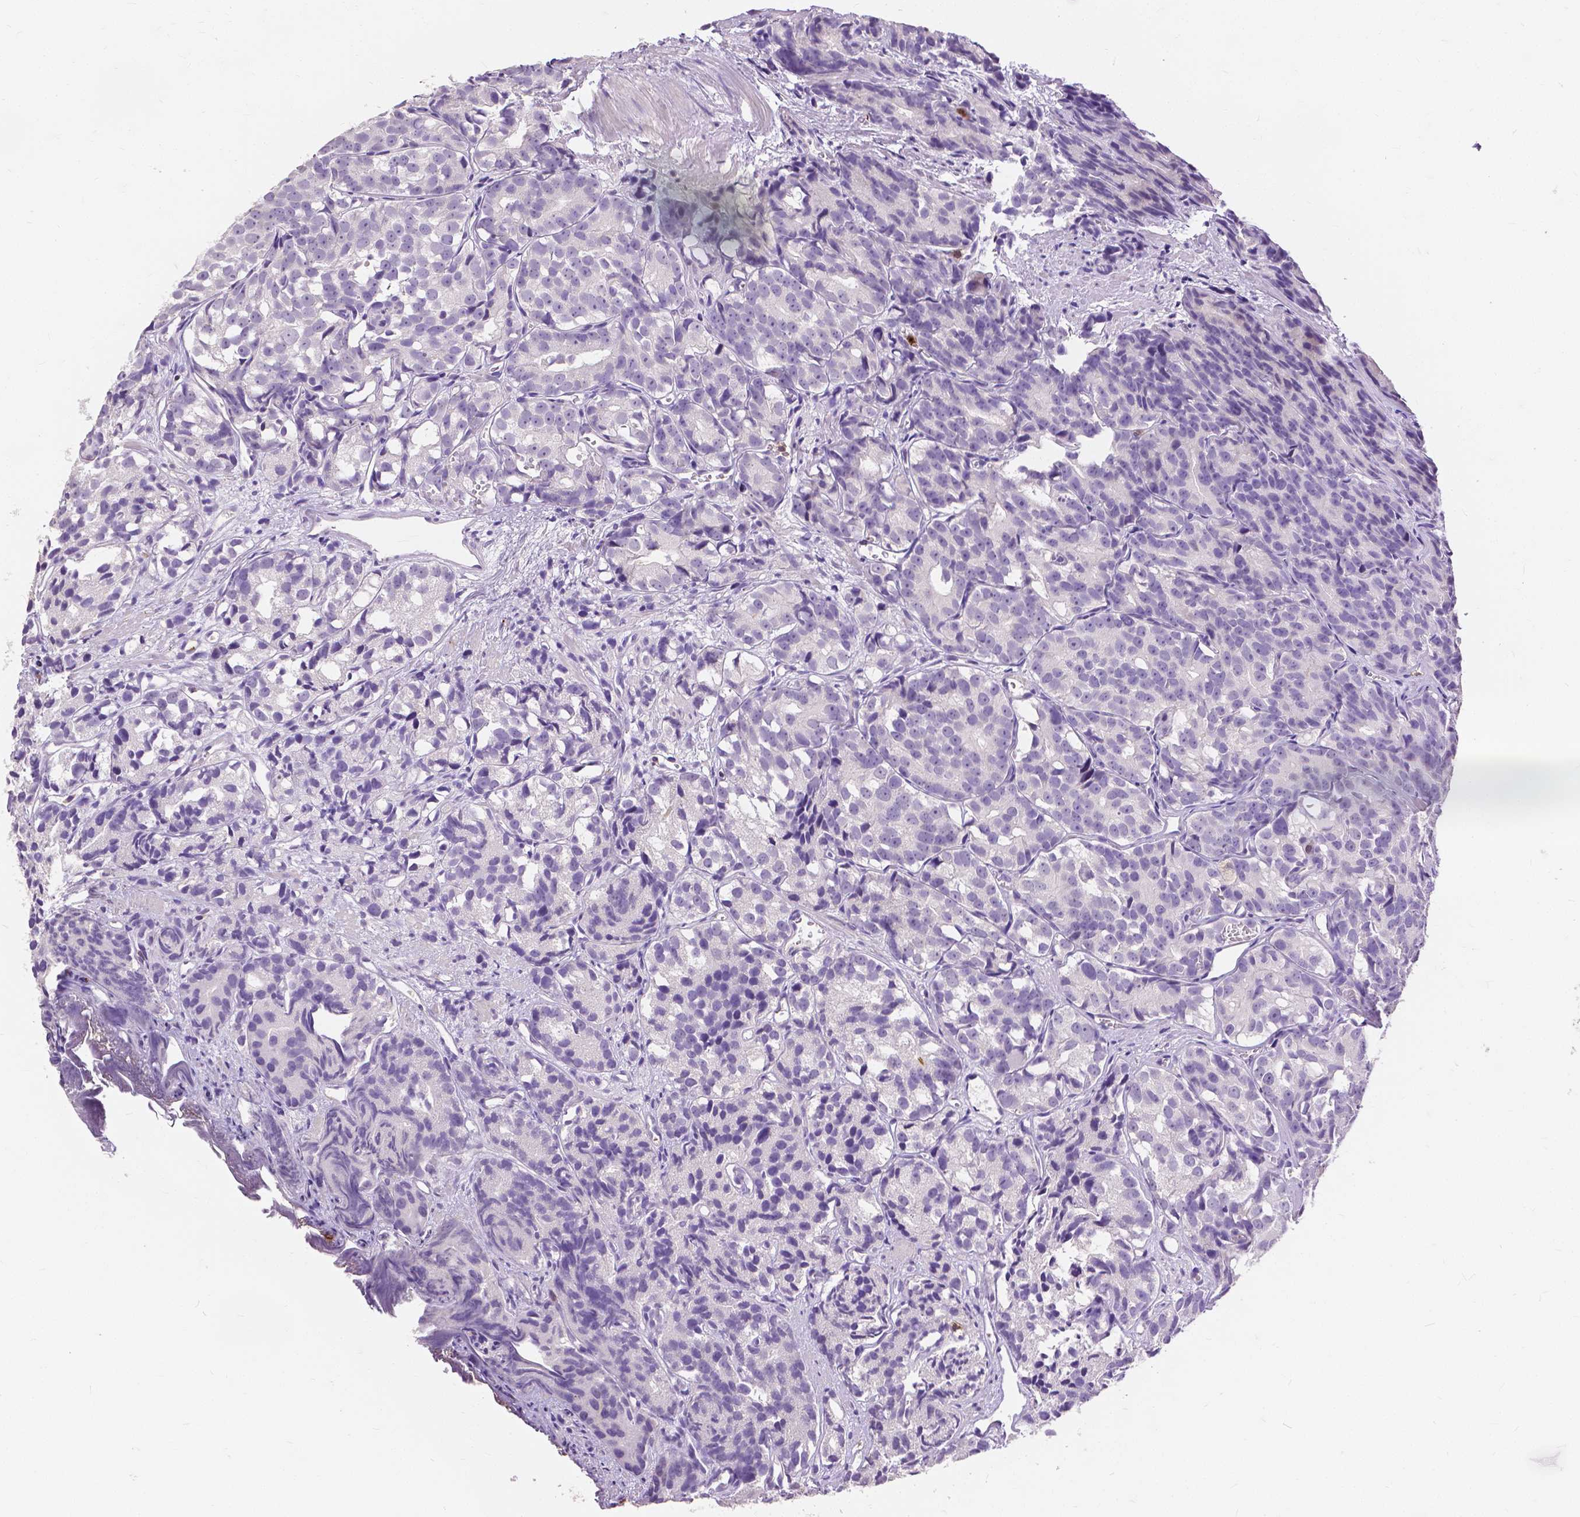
{"staining": {"intensity": "negative", "quantity": "none", "location": "none"}, "tissue": "prostate cancer", "cell_type": "Tumor cells", "image_type": "cancer", "snomed": [{"axis": "morphology", "description": "Adenocarcinoma, High grade"}, {"axis": "topography", "description": "Prostate"}], "caption": "The photomicrograph exhibits no significant expression in tumor cells of prostate cancer (adenocarcinoma (high-grade)).", "gene": "CXCR2", "patient": {"sex": "male", "age": 77}}